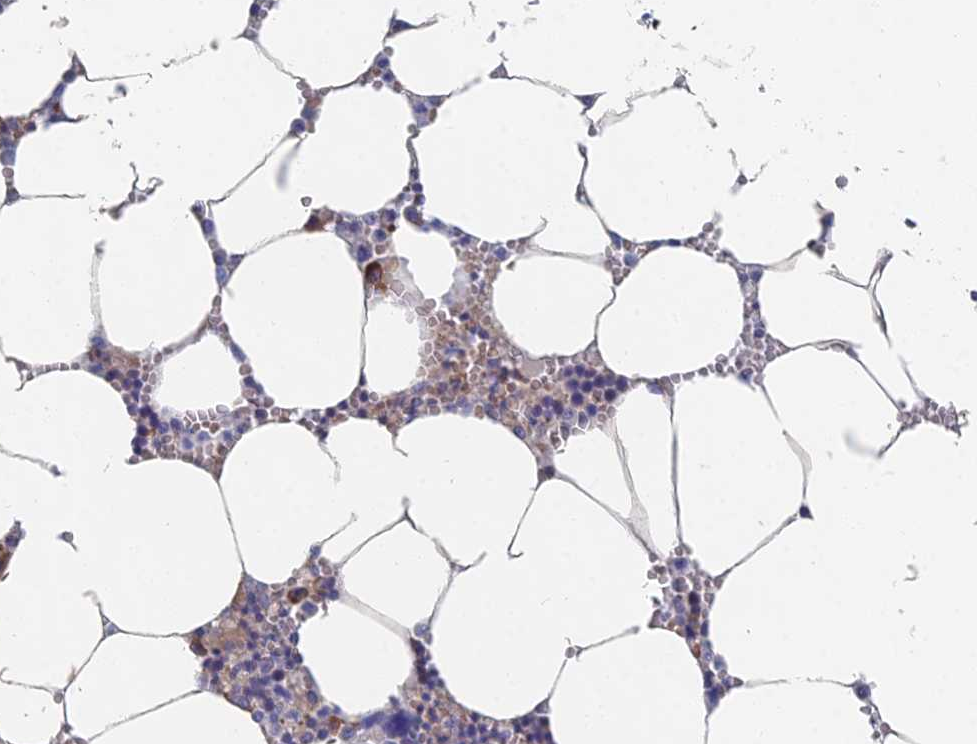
{"staining": {"intensity": "moderate", "quantity": "<25%", "location": "cytoplasmic/membranous"}, "tissue": "bone marrow", "cell_type": "Hematopoietic cells", "image_type": "normal", "snomed": [{"axis": "morphology", "description": "Normal tissue, NOS"}, {"axis": "topography", "description": "Bone marrow"}], "caption": "Immunohistochemistry (DAB (3,3'-diaminobenzidine)) staining of benign human bone marrow exhibits moderate cytoplasmic/membranous protein positivity in about <25% of hematopoietic cells.", "gene": "ELOF1", "patient": {"sex": "male", "age": 70}}